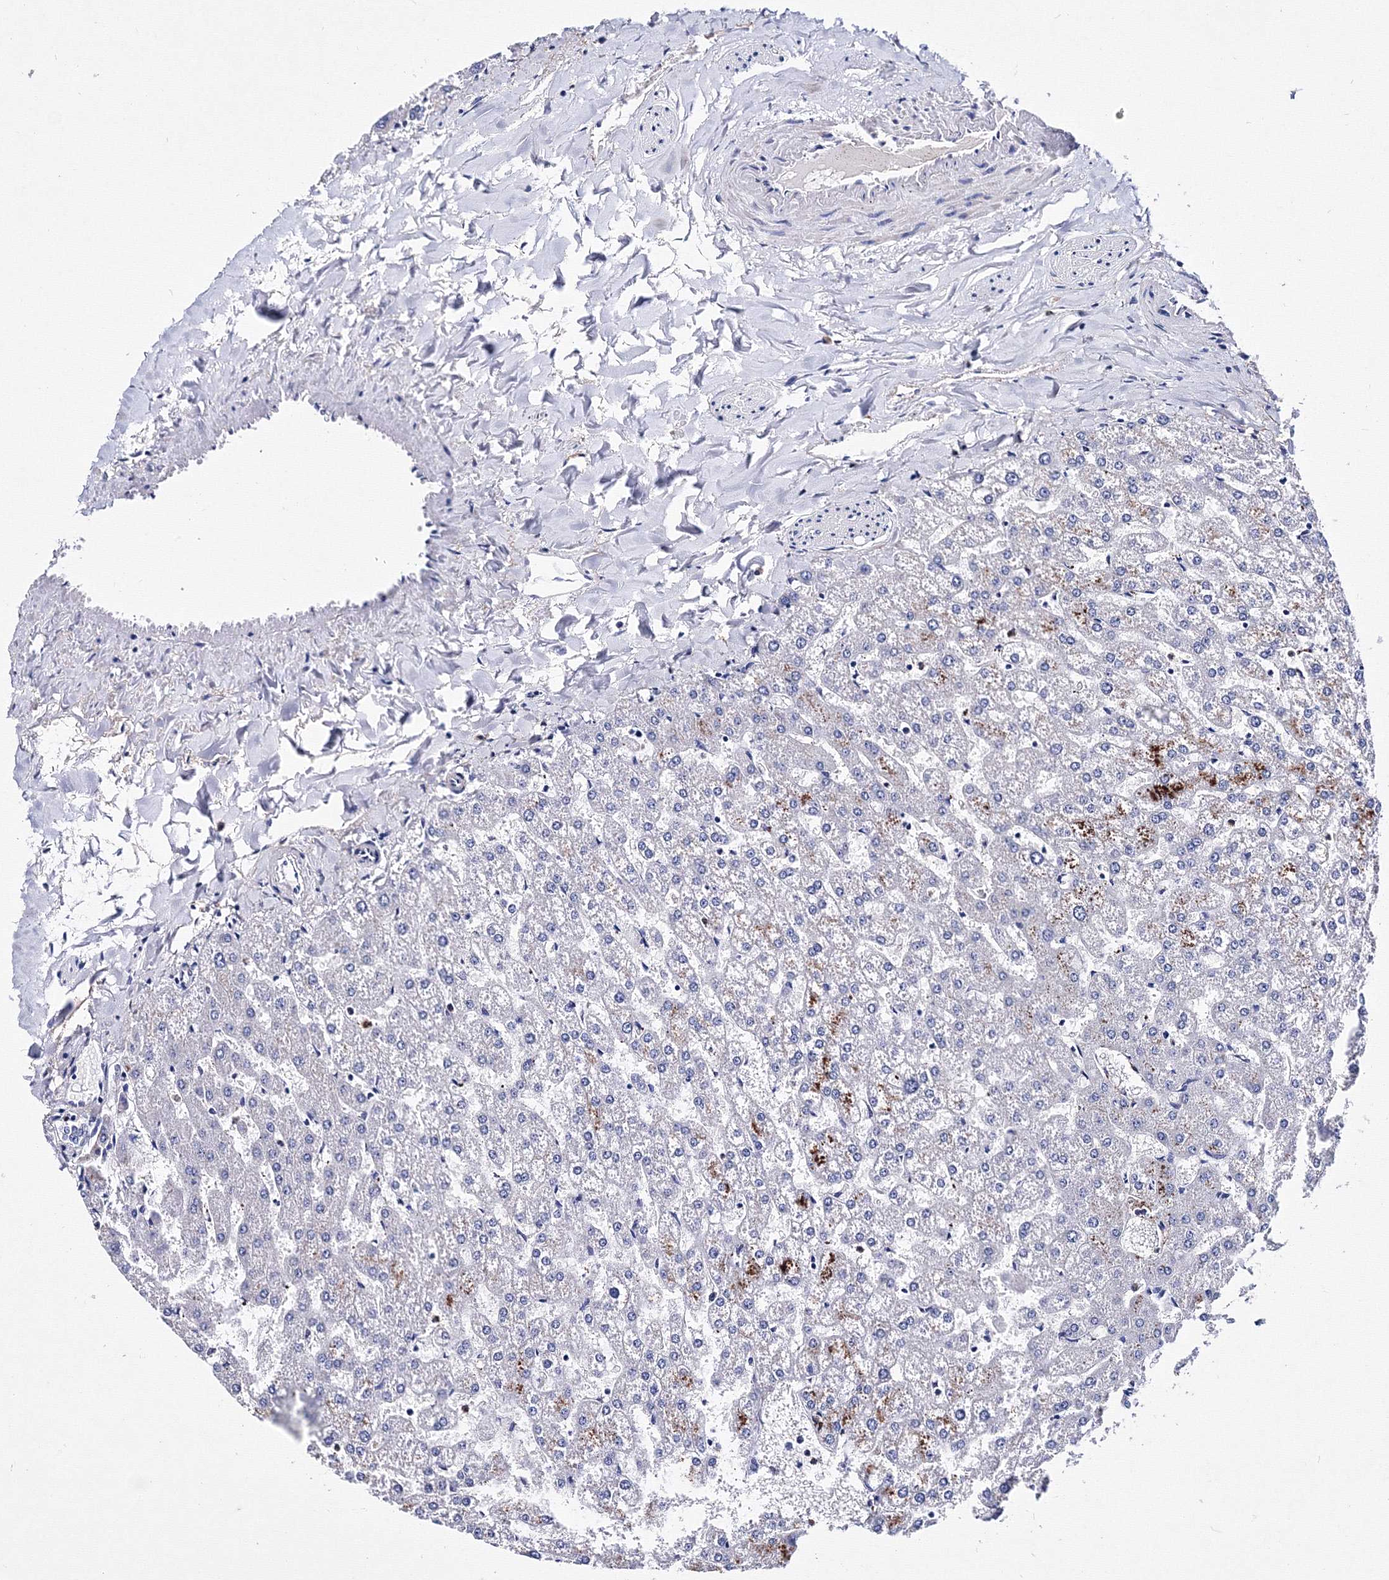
{"staining": {"intensity": "negative", "quantity": "none", "location": "none"}, "tissue": "liver", "cell_type": "Cholangiocytes", "image_type": "normal", "snomed": [{"axis": "morphology", "description": "Normal tissue, NOS"}, {"axis": "topography", "description": "Liver"}], "caption": "Immunohistochemical staining of benign liver reveals no significant expression in cholangiocytes. (Stains: DAB immunohistochemistry (IHC) with hematoxylin counter stain, Microscopy: brightfield microscopy at high magnification).", "gene": "TRPM2", "patient": {"sex": "female", "age": 32}}